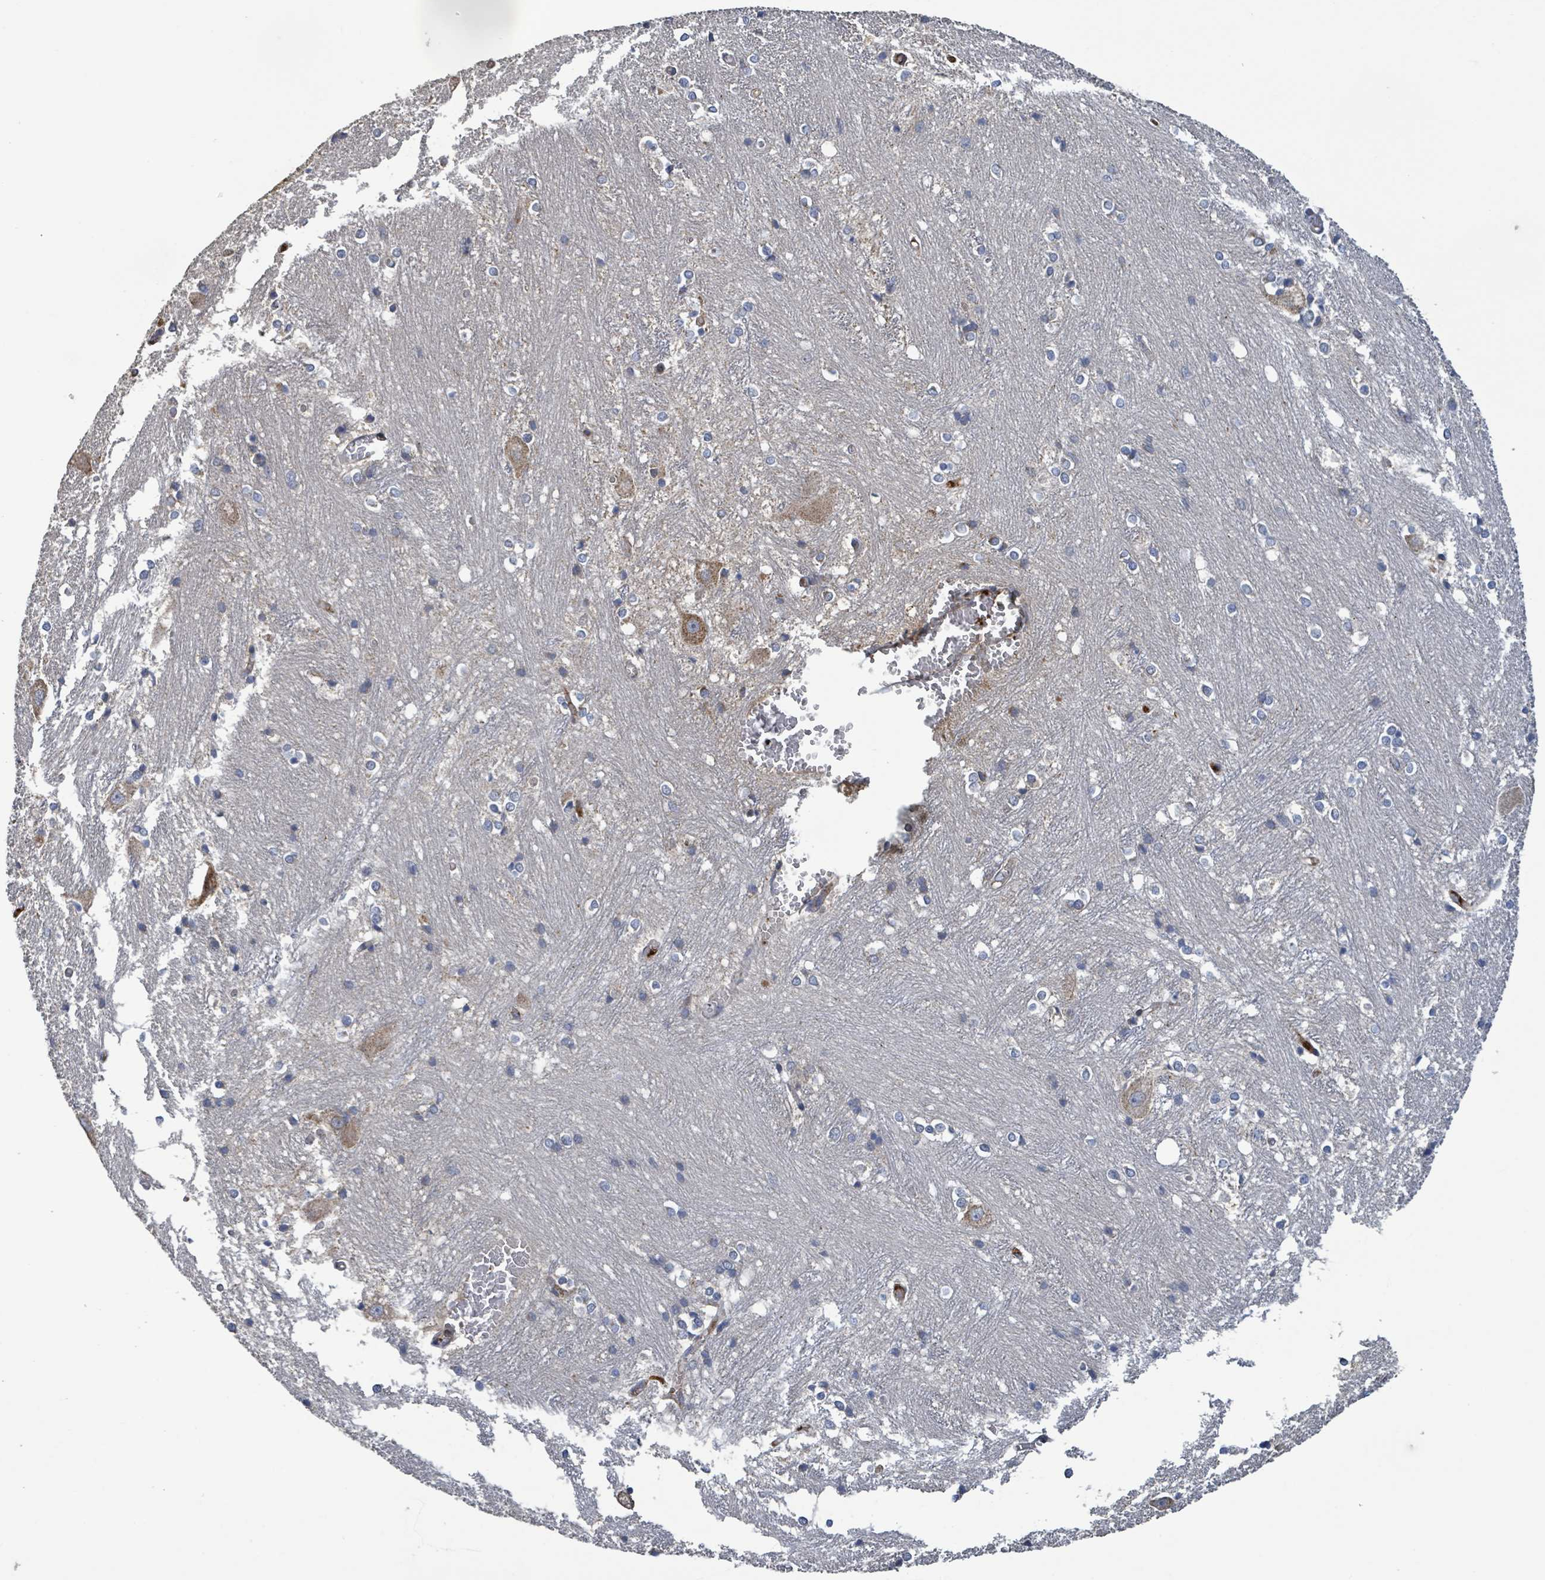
{"staining": {"intensity": "negative", "quantity": "none", "location": "none"}, "tissue": "caudate", "cell_type": "Glial cells", "image_type": "normal", "snomed": [{"axis": "morphology", "description": "Normal tissue, NOS"}, {"axis": "topography", "description": "Lateral ventricle wall"}], "caption": "Immunohistochemistry (IHC) image of benign caudate: human caudate stained with DAB (3,3'-diaminobenzidine) displays no significant protein positivity in glial cells.", "gene": "PLAAT1", "patient": {"sex": "male", "age": 37}}